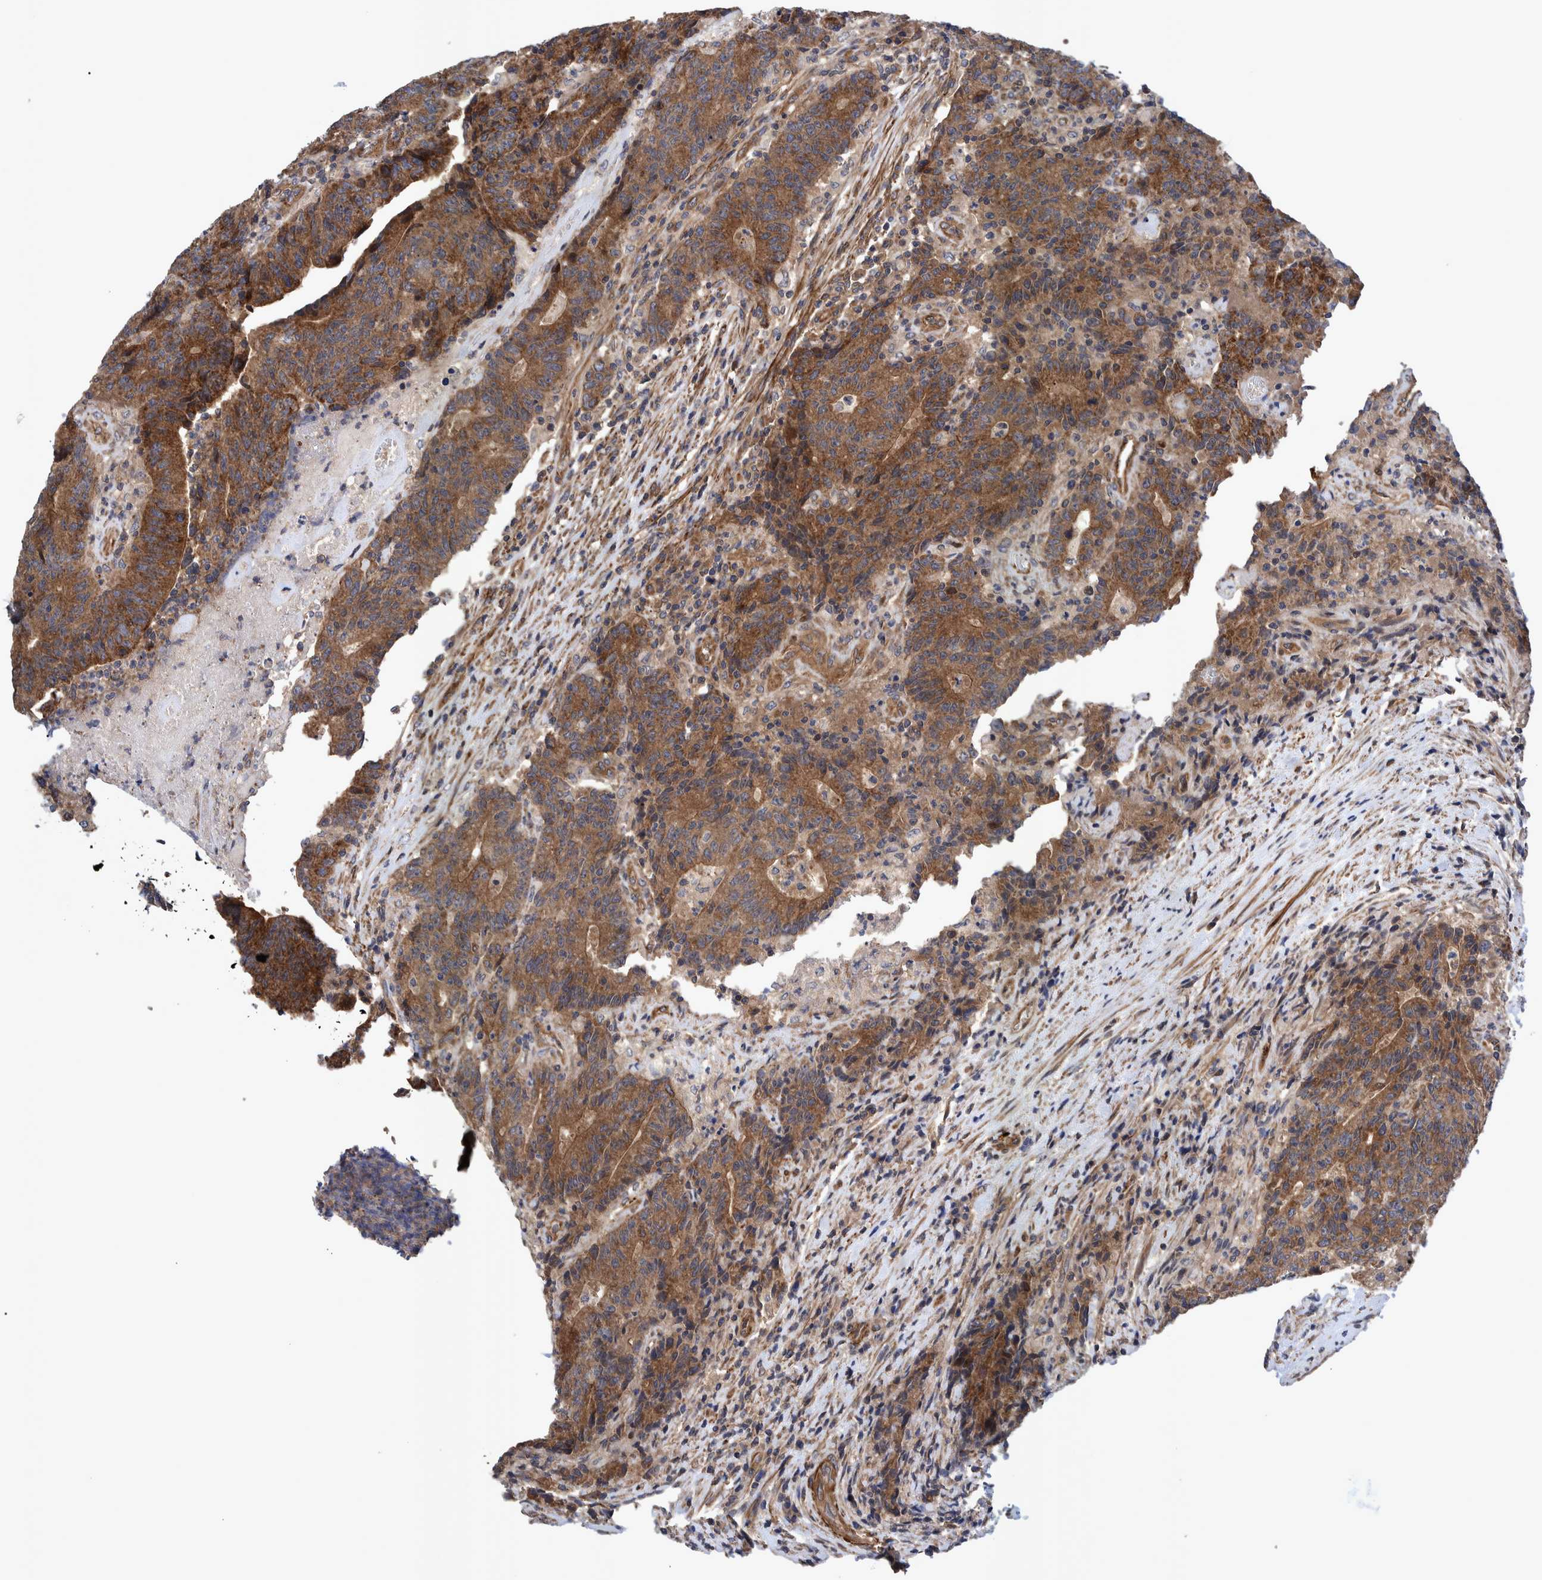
{"staining": {"intensity": "strong", "quantity": ">75%", "location": "cytoplasmic/membranous"}, "tissue": "colorectal cancer", "cell_type": "Tumor cells", "image_type": "cancer", "snomed": [{"axis": "morphology", "description": "Normal tissue, NOS"}, {"axis": "morphology", "description": "Adenocarcinoma, NOS"}, {"axis": "topography", "description": "Colon"}], "caption": "This is an image of immunohistochemistry (IHC) staining of colorectal adenocarcinoma, which shows strong positivity in the cytoplasmic/membranous of tumor cells.", "gene": "GRPEL2", "patient": {"sex": "female", "age": 75}}